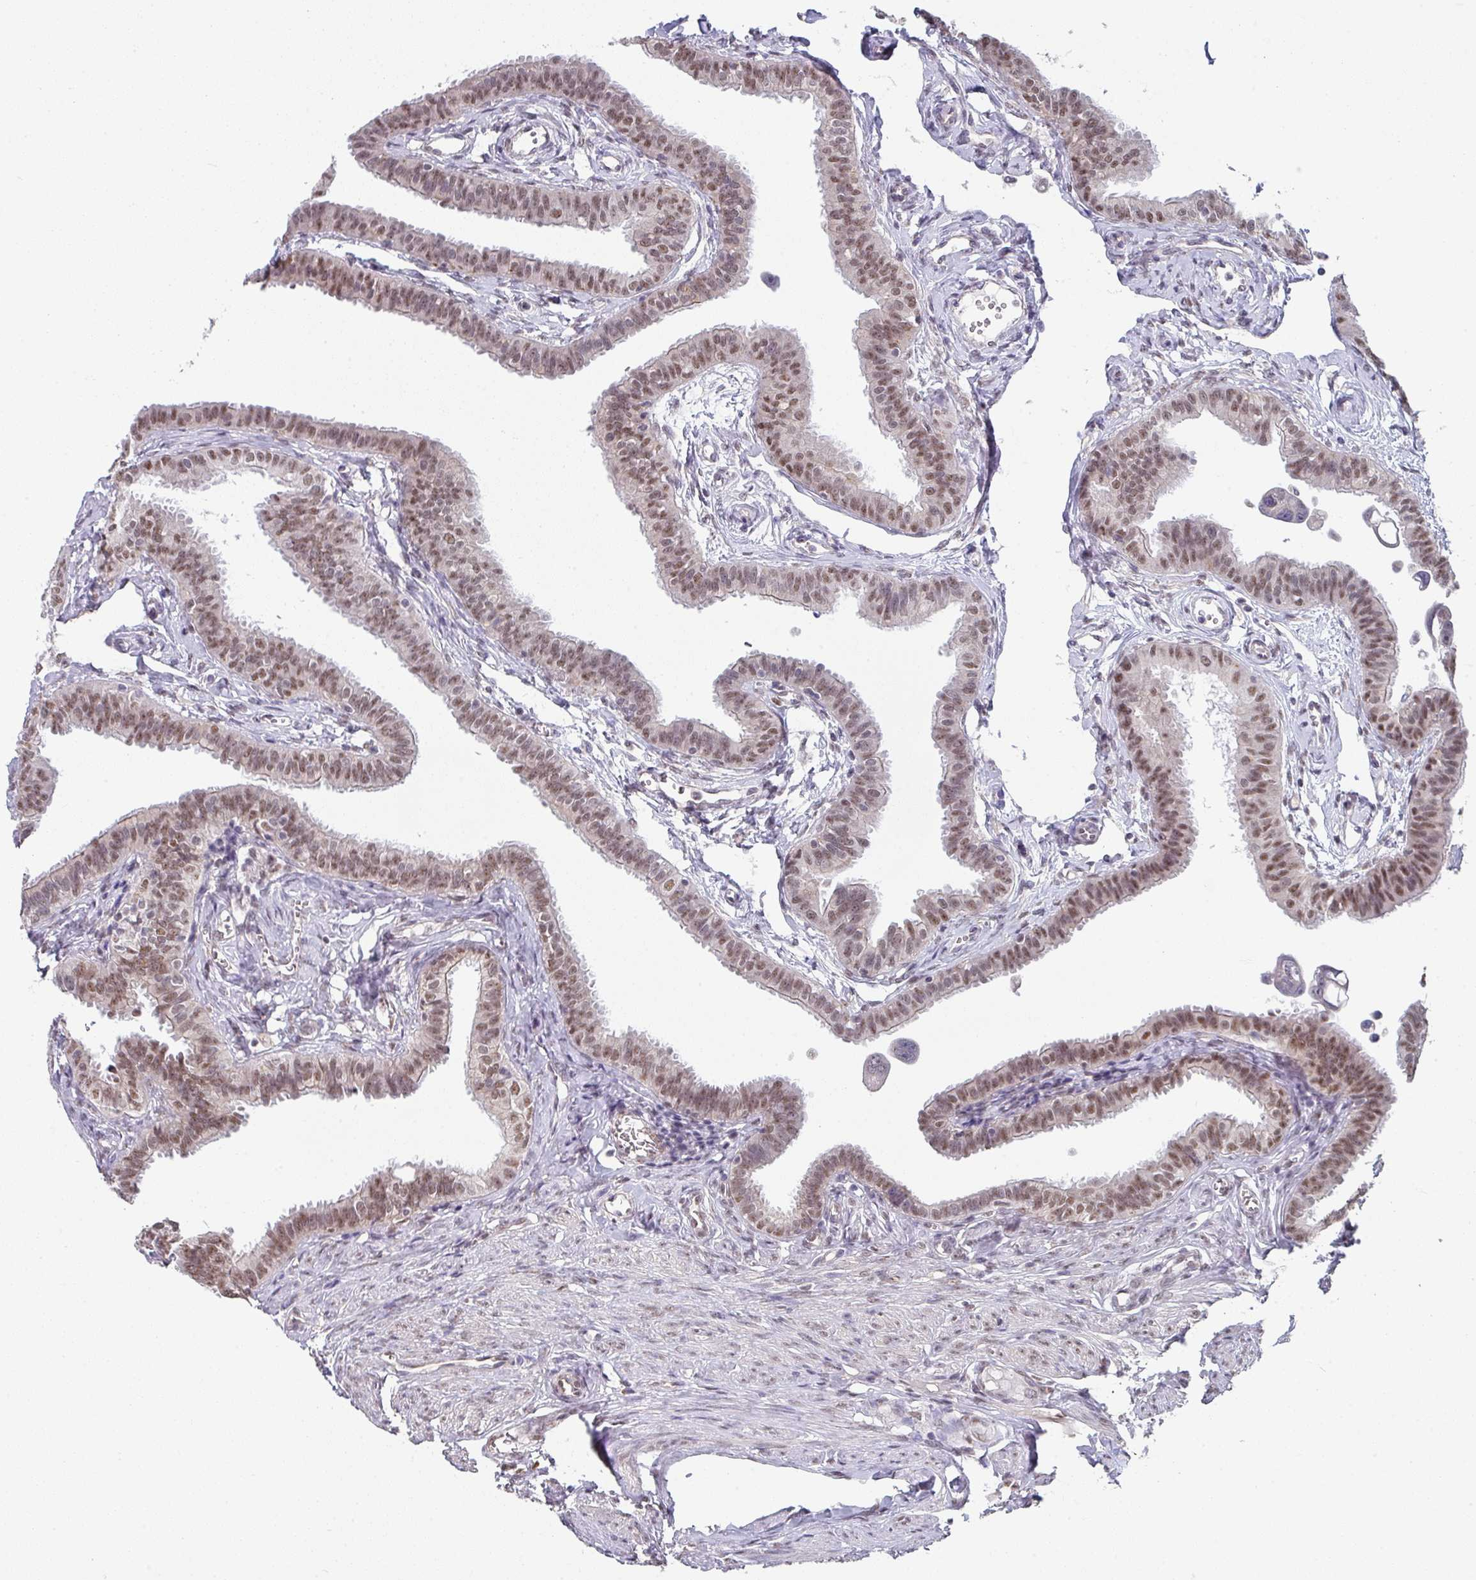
{"staining": {"intensity": "strong", "quantity": ">75%", "location": "nuclear"}, "tissue": "fallopian tube", "cell_type": "Glandular cells", "image_type": "normal", "snomed": [{"axis": "morphology", "description": "Normal tissue, NOS"}, {"axis": "morphology", "description": "Carcinoma, NOS"}, {"axis": "topography", "description": "Fallopian tube"}, {"axis": "topography", "description": "Ovary"}], "caption": "There is high levels of strong nuclear positivity in glandular cells of benign fallopian tube, as demonstrated by immunohistochemical staining (brown color).", "gene": "TMED5", "patient": {"sex": "female", "age": 59}}